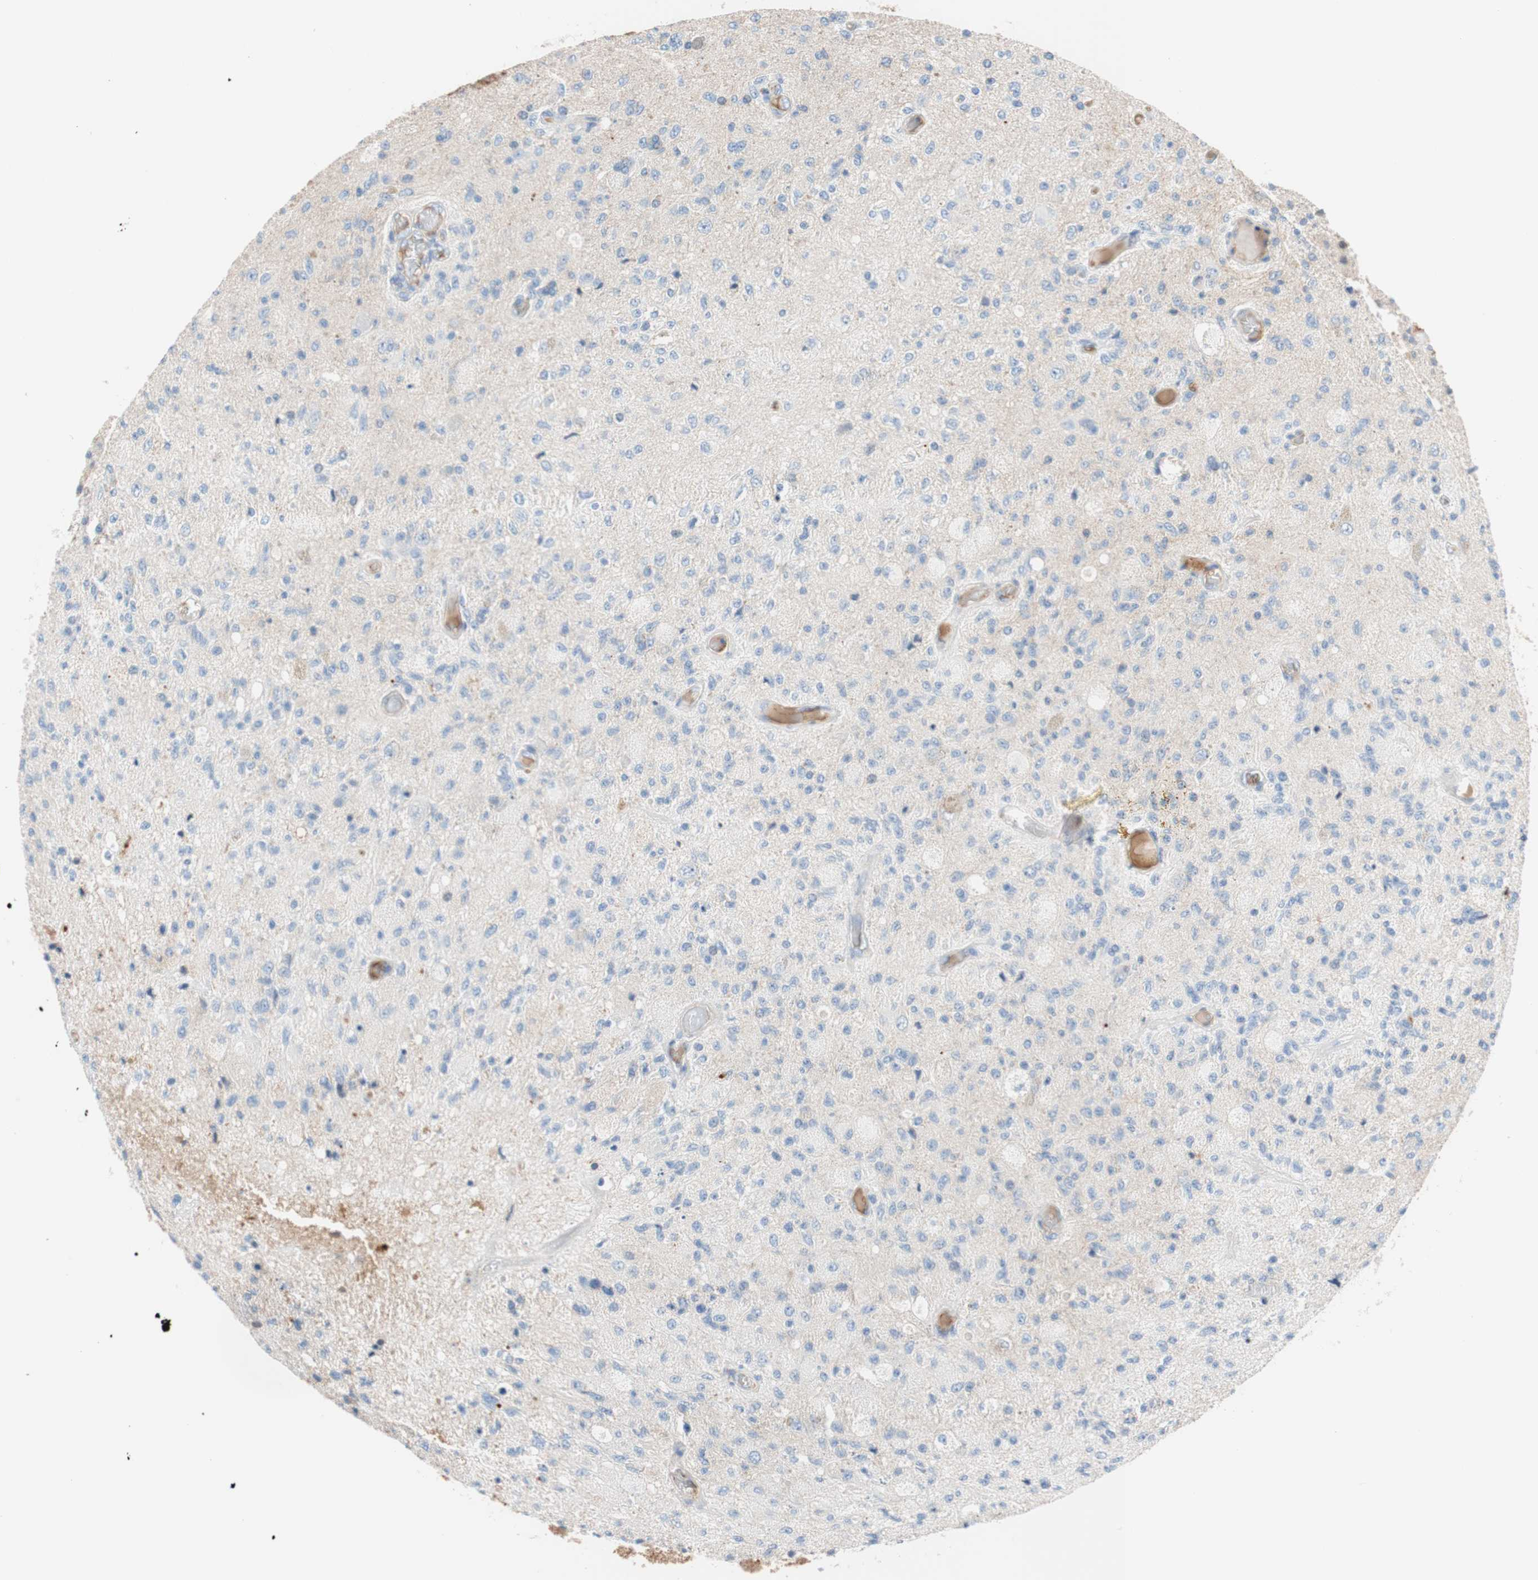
{"staining": {"intensity": "negative", "quantity": "none", "location": "none"}, "tissue": "glioma", "cell_type": "Tumor cells", "image_type": "cancer", "snomed": [{"axis": "morphology", "description": "Normal tissue, NOS"}, {"axis": "morphology", "description": "Glioma, malignant, High grade"}, {"axis": "topography", "description": "Cerebral cortex"}], "caption": "Immunohistochemistry (IHC) image of neoplastic tissue: high-grade glioma (malignant) stained with DAB shows no significant protein positivity in tumor cells. (Brightfield microscopy of DAB immunohistochemistry at high magnification).", "gene": "RBP4", "patient": {"sex": "male", "age": 77}}